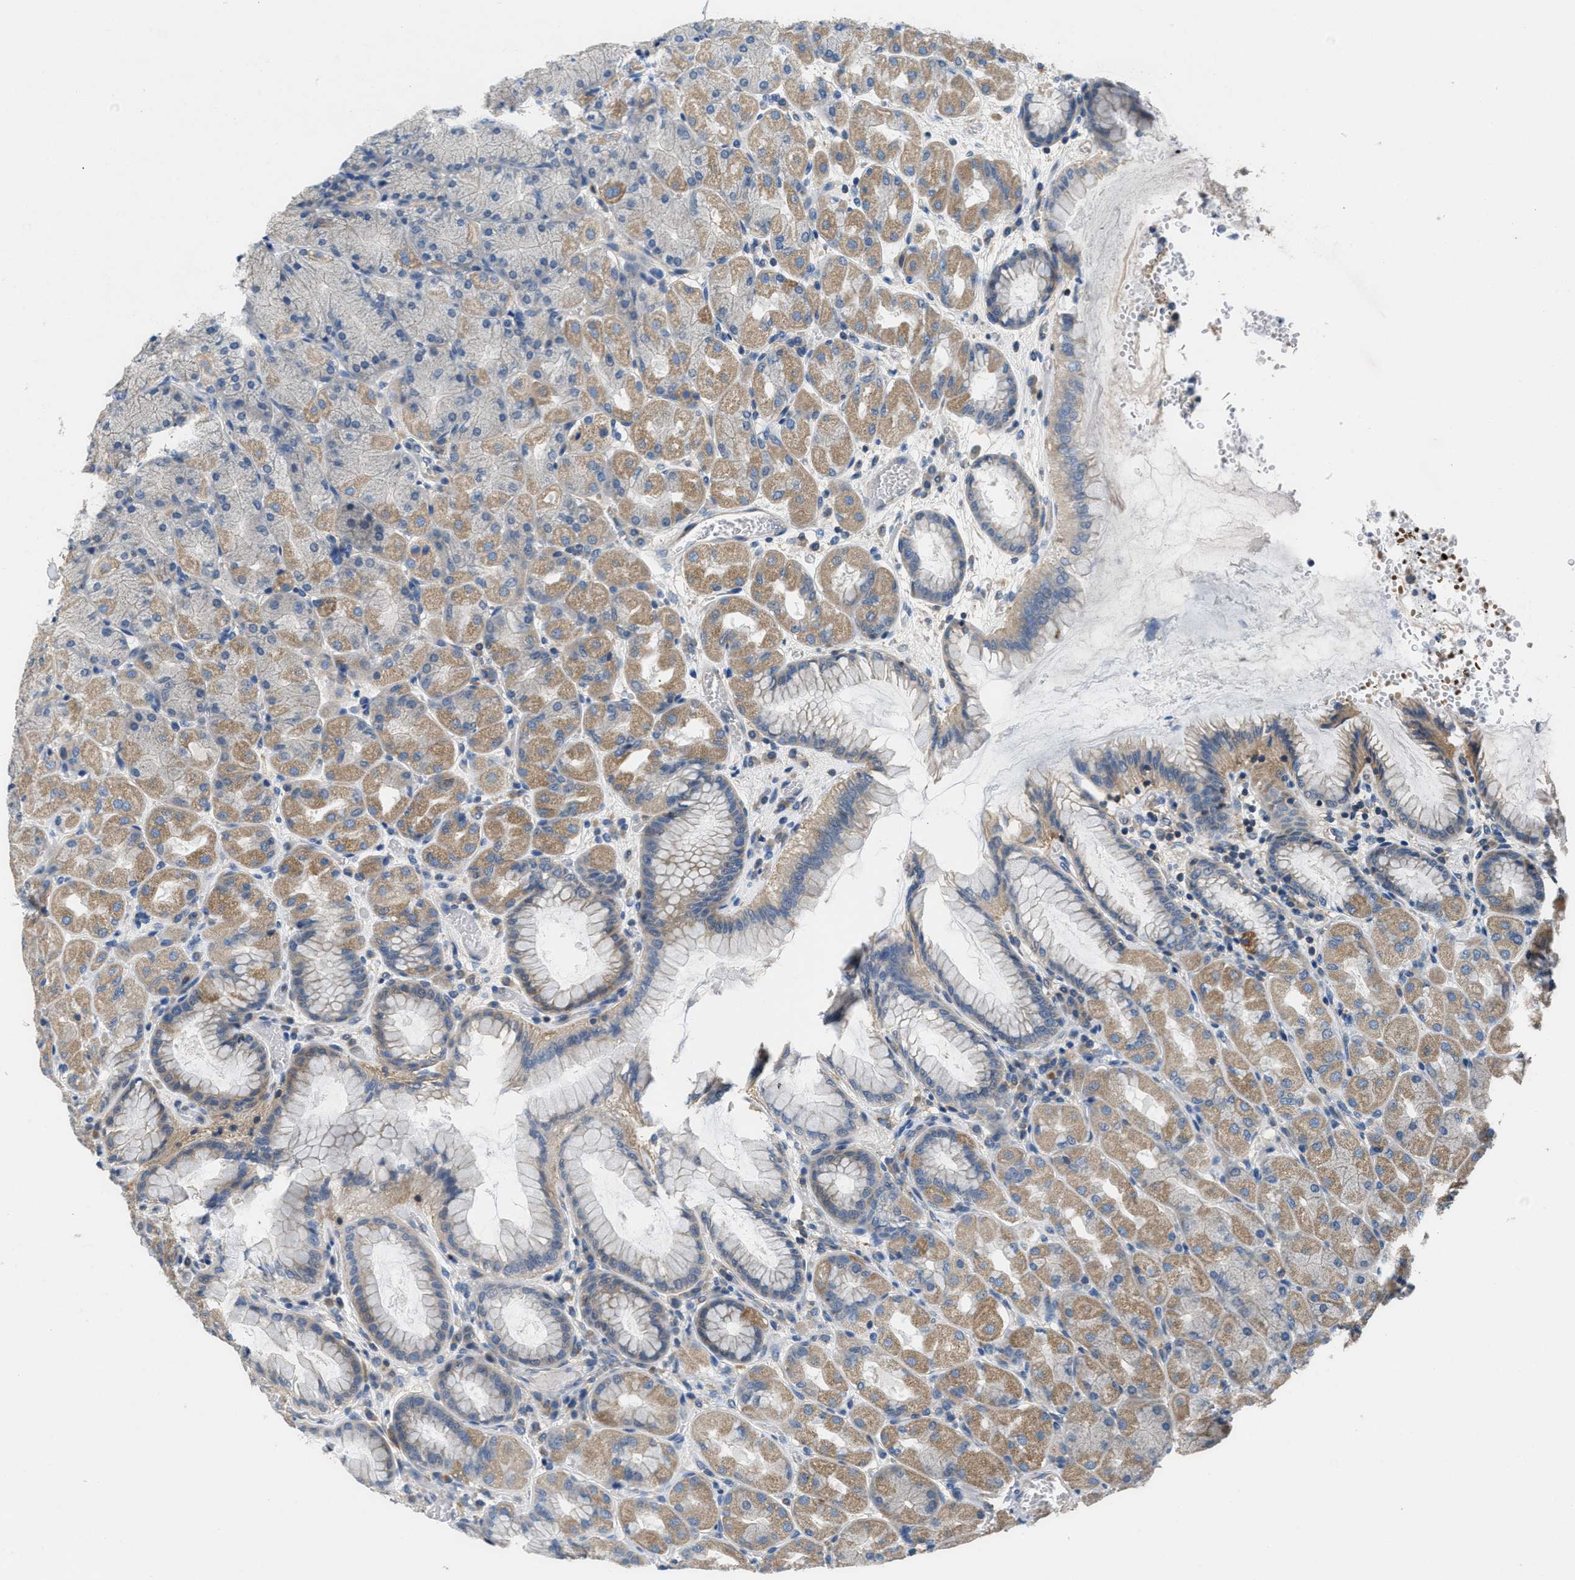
{"staining": {"intensity": "moderate", "quantity": "25%-75%", "location": "cytoplasmic/membranous"}, "tissue": "stomach", "cell_type": "Glandular cells", "image_type": "normal", "snomed": [{"axis": "morphology", "description": "Normal tissue, NOS"}, {"axis": "topography", "description": "Stomach, upper"}], "caption": "Normal stomach was stained to show a protein in brown. There is medium levels of moderate cytoplasmic/membranous staining in about 25%-75% of glandular cells. (brown staining indicates protein expression, while blue staining denotes nuclei).", "gene": "DGKE", "patient": {"sex": "female", "age": 56}}